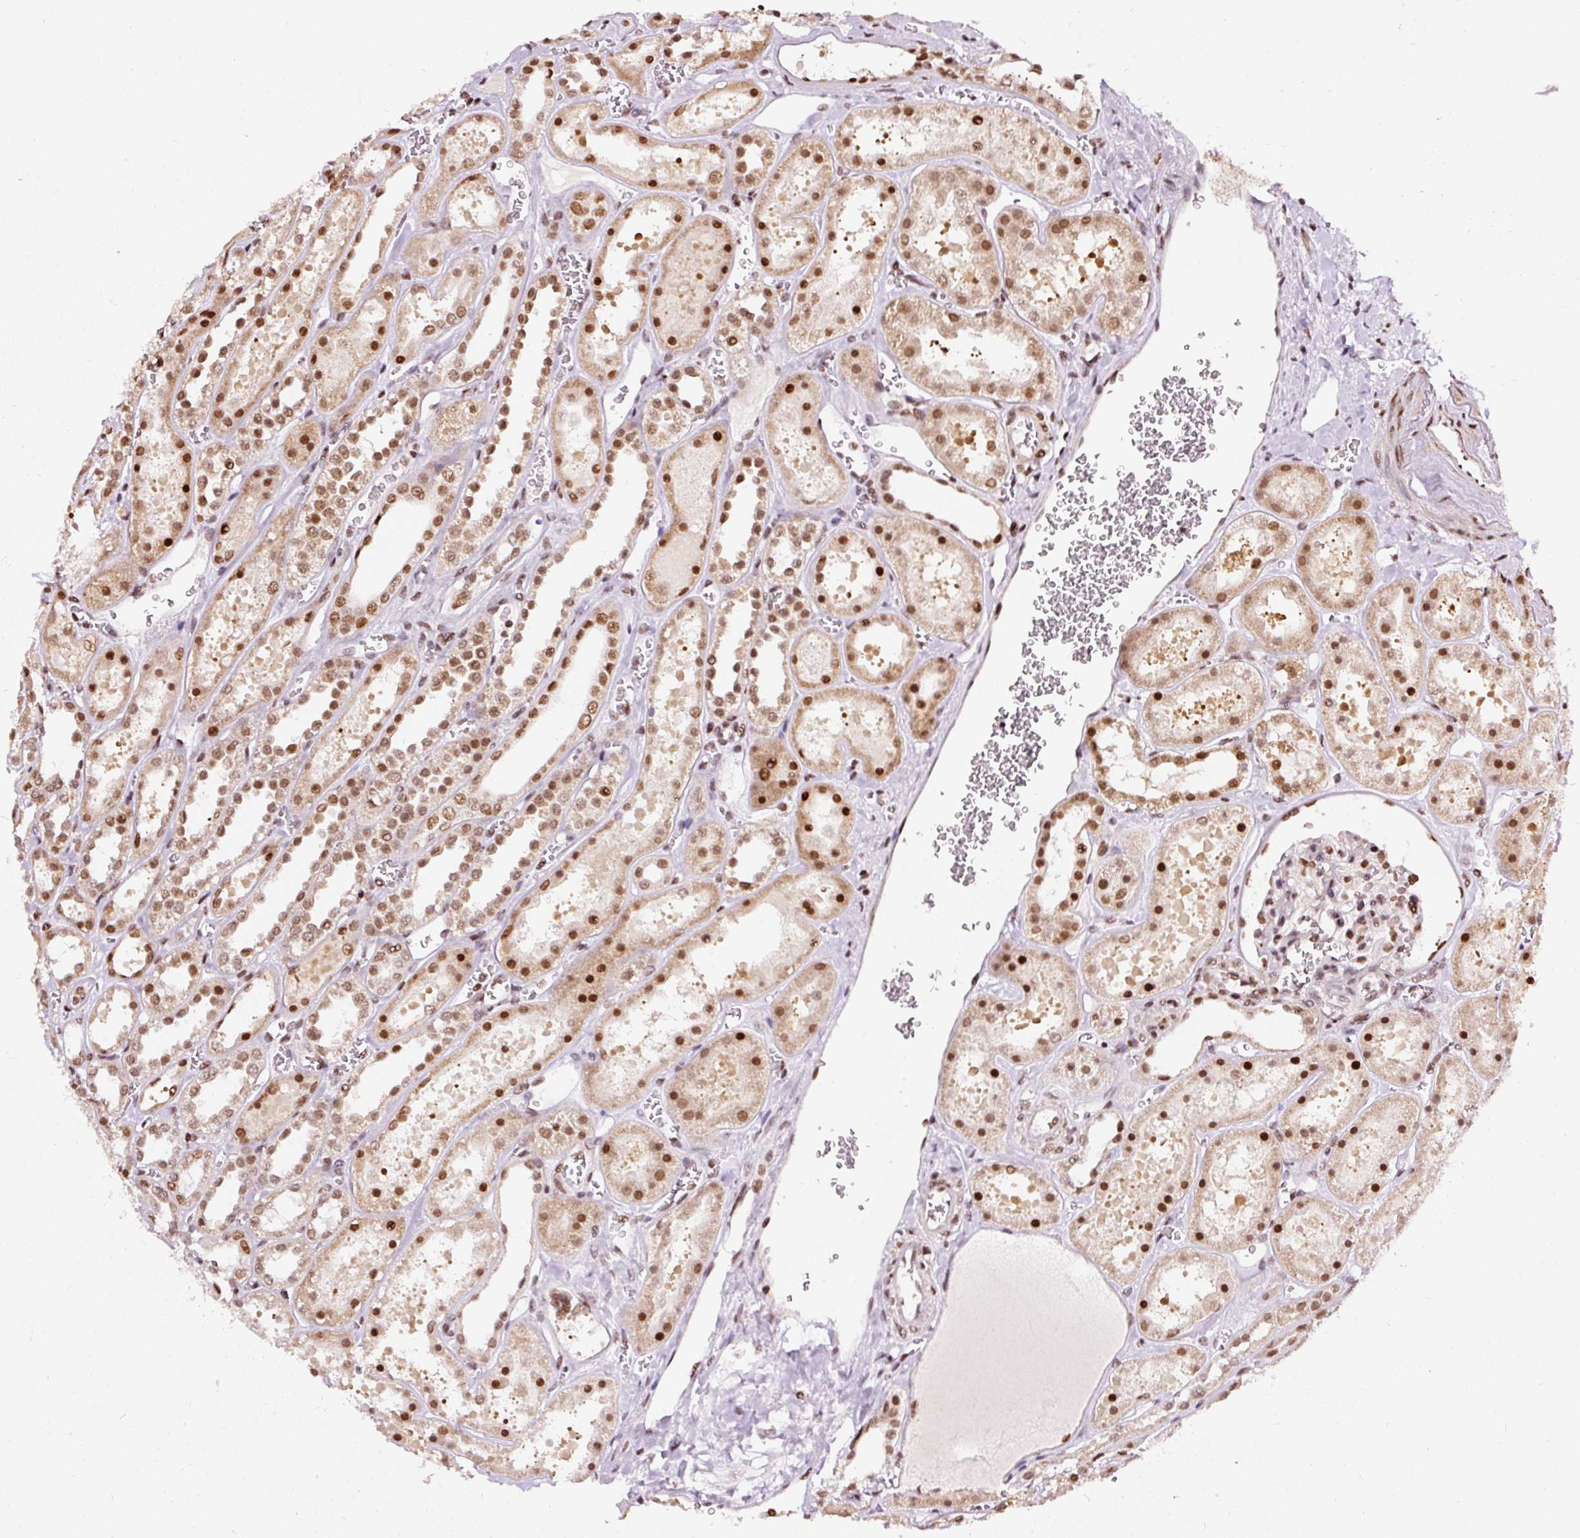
{"staining": {"intensity": "strong", "quantity": ">75%", "location": "nuclear"}, "tissue": "kidney", "cell_type": "Cells in glomeruli", "image_type": "normal", "snomed": [{"axis": "morphology", "description": "Normal tissue, NOS"}, {"axis": "topography", "description": "Kidney"}], "caption": "The micrograph exhibits immunohistochemical staining of normal kidney. There is strong nuclear positivity is identified in about >75% of cells in glomeruli.", "gene": "HNRNPC", "patient": {"sex": "female", "age": 41}}